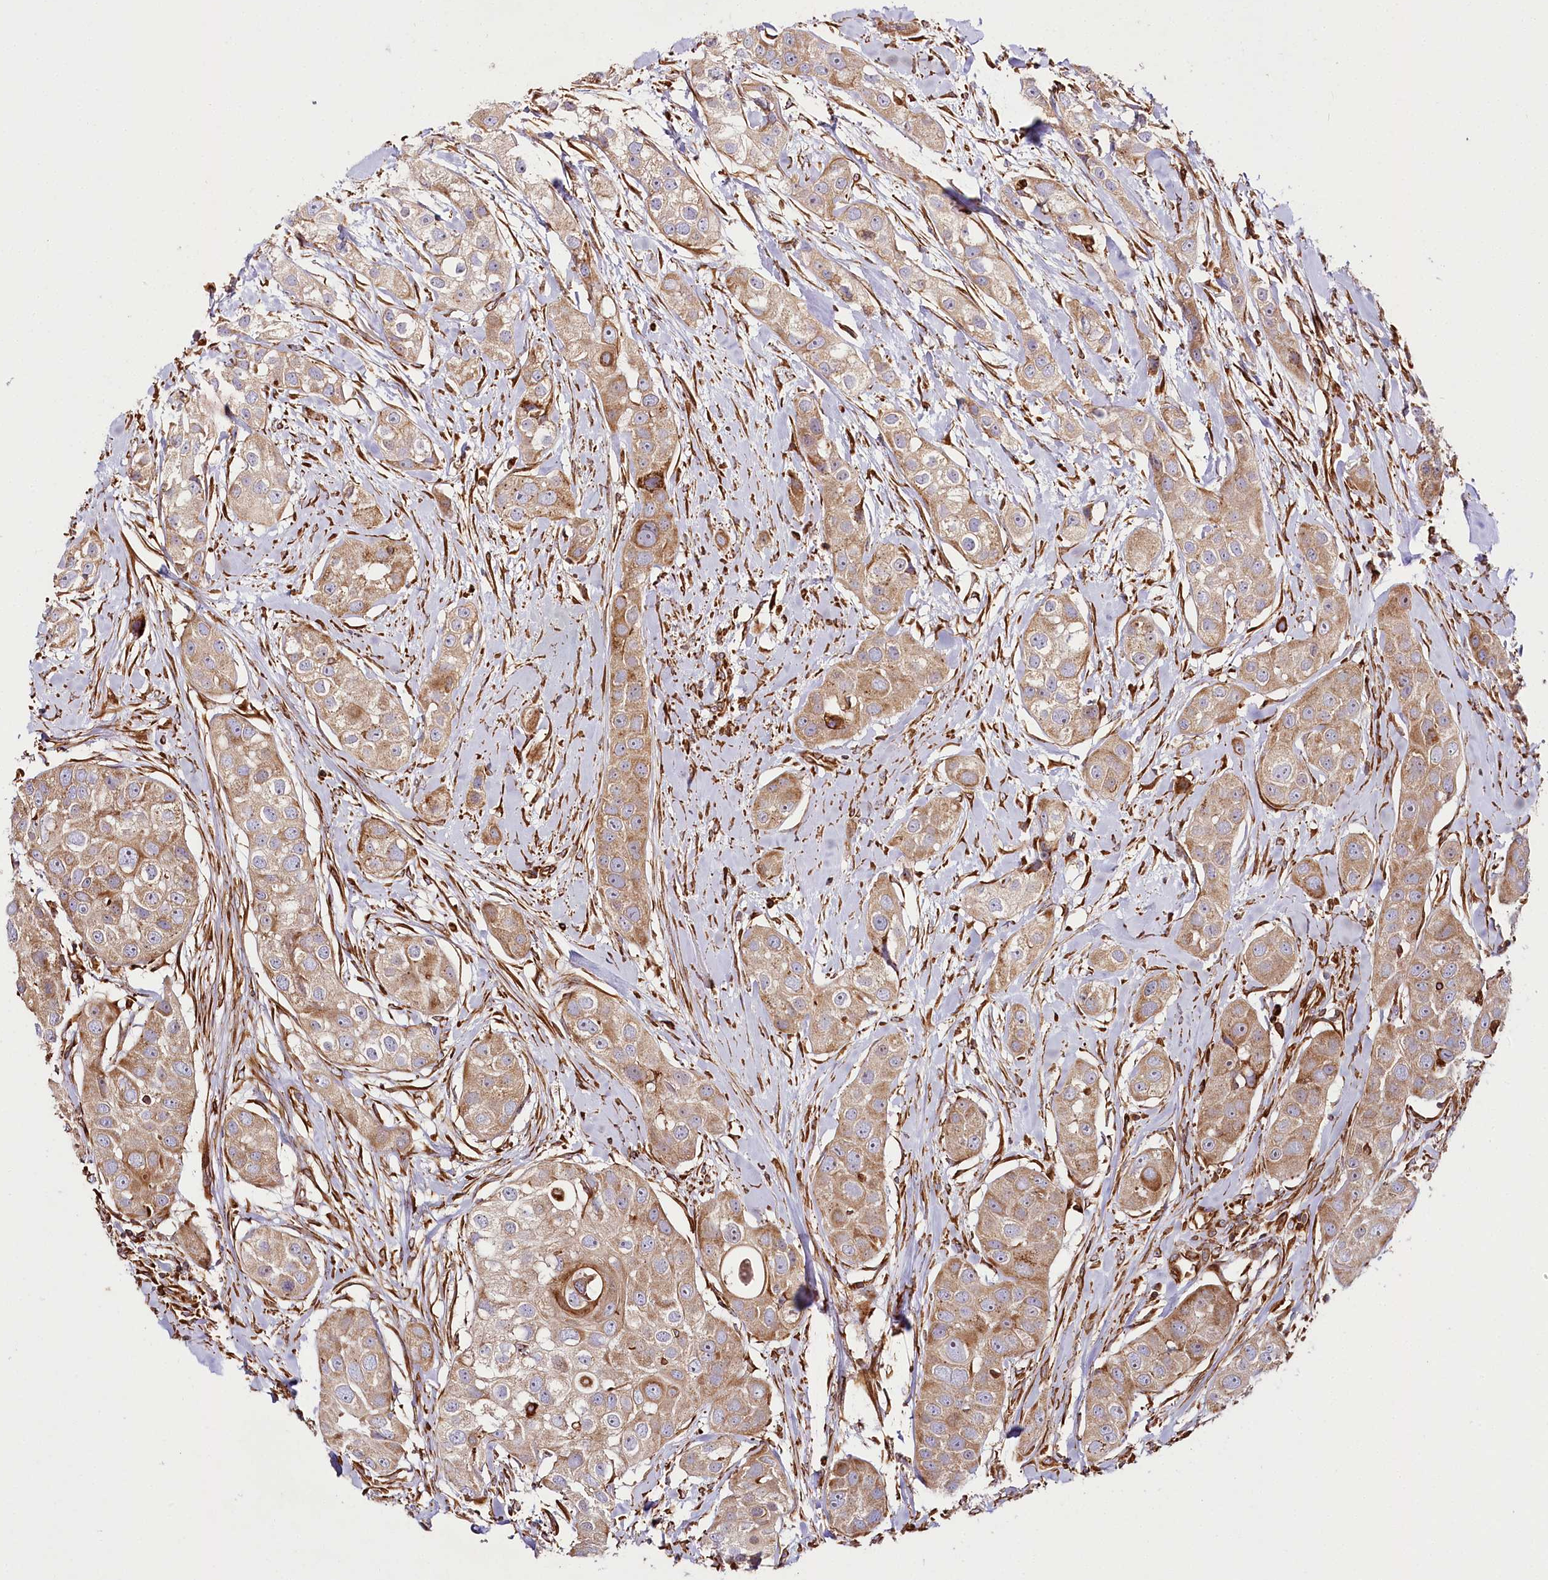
{"staining": {"intensity": "moderate", "quantity": ">75%", "location": "cytoplasmic/membranous"}, "tissue": "head and neck cancer", "cell_type": "Tumor cells", "image_type": "cancer", "snomed": [{"axis": "morphology", "description": "Normal tissue, NOS"}, {"axis": "morphology", "description": "Squamous cell carcinoma, NOS"}, {"axis": "topography", "description": "Skeletal muscle"}, {"axis": "topography", "description": "Head-Neck"}], "caption": "Protein staining displays moderate cytoplasmic/membranous positivity in about >75% of tumor cells in squamous cell carcinoma (head and neck).", "gene": "THUMPD3", "patient": {"sex": "male", "age": 51}}